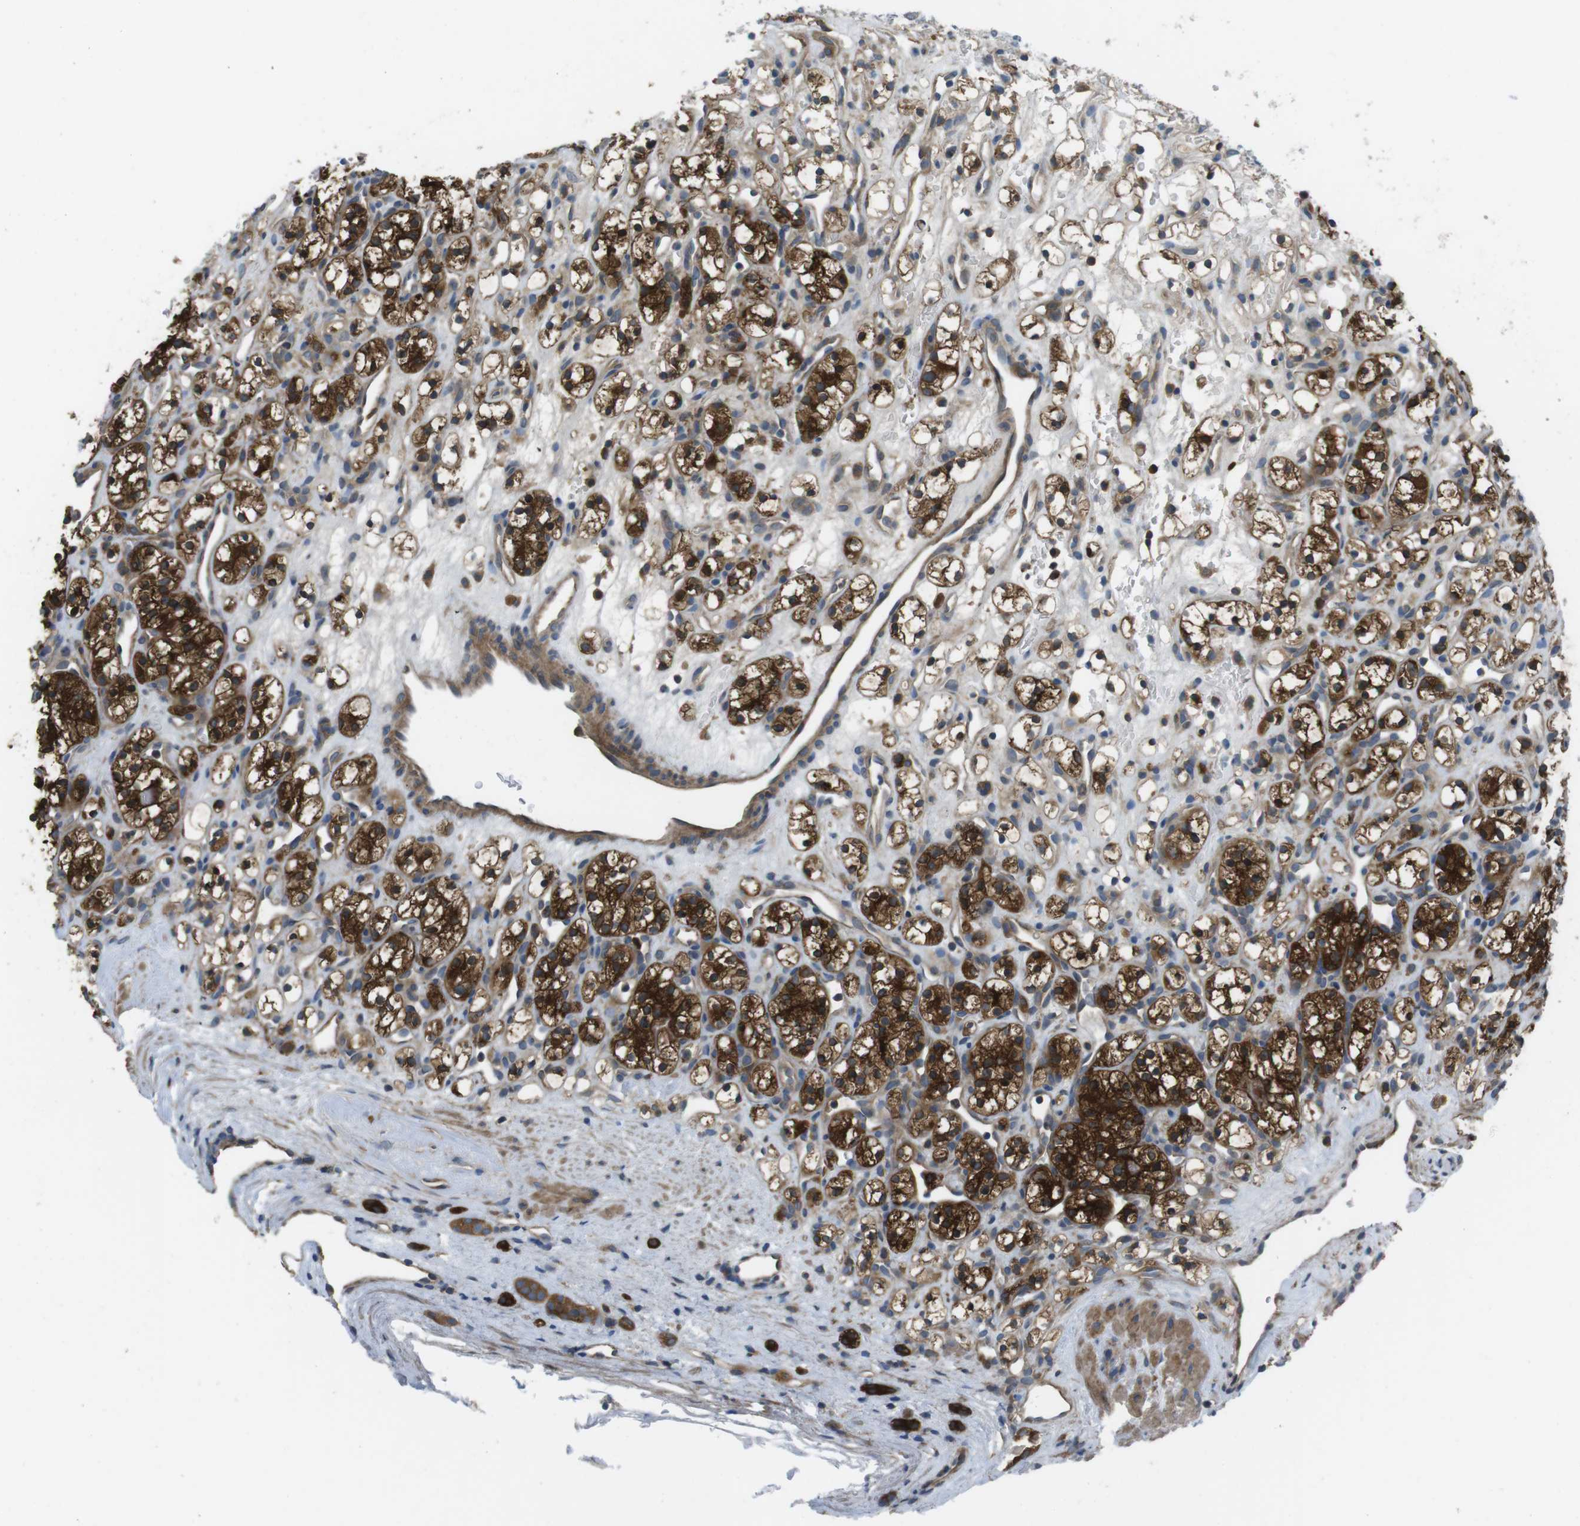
{"staining": {"intensity": "strong", "quantity": ">75%", "location": "cytoplasmic/membranous"}, "tissue": "renal cancer", "cell_type": "Tumor cells", "image_type": "cancer", "snomed": [{"axis": "morphology", "description": "Adenocarcinoma, NOS"}, {"axis": "topography", "description": "Kidney"}], "caption": "Immunohistochemical staining of adenocarcinoma (renal) exhibits strong cytoplasmic/membranous protein staining in approximately >75% of tumor cells. The staining is performed using DAB brown chromogen to label protein expression. The nuclei are counter-stained blue using hematoxylin.", "gene": "MTHFD1", "patient": {"sex": "female", "age": 60}}